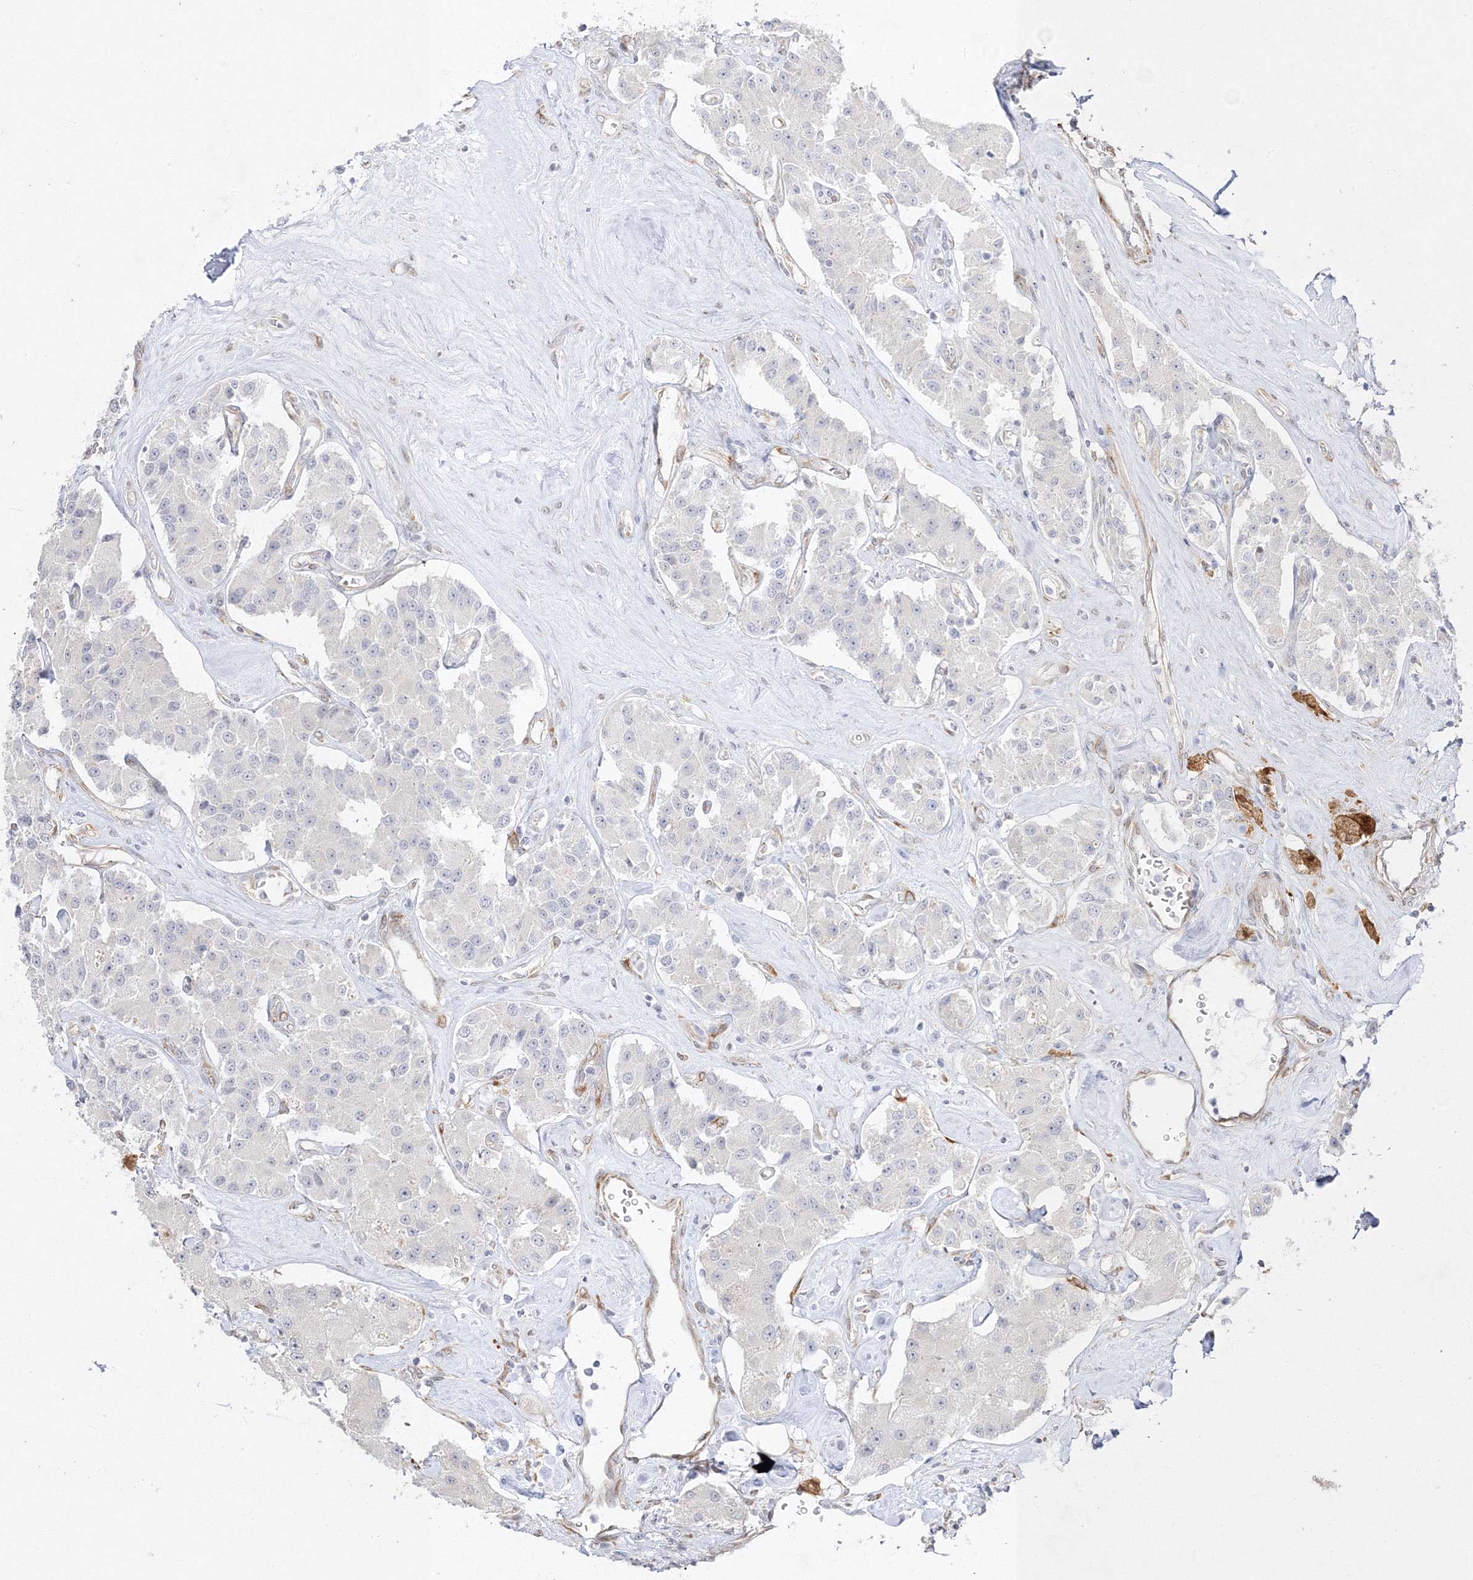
{"staining": {"intensity": "negative", "quantity": "none", "location": "none"}, "tissue": "carcinoid", "cell_type": "Tumor cells", "image_type": "cancer", "snomed": [{"axis": "morphology", "description": "Carcinoid, malignant, NOS"}, {"axis": "topography", "description": "Pancreas"}], "caption": "A histopathology image of carcinoid stained for a protein displays no brown staining in tumor cells.", "gene": "C2CD2", "patient": {"sex": "male", "age": 41}}